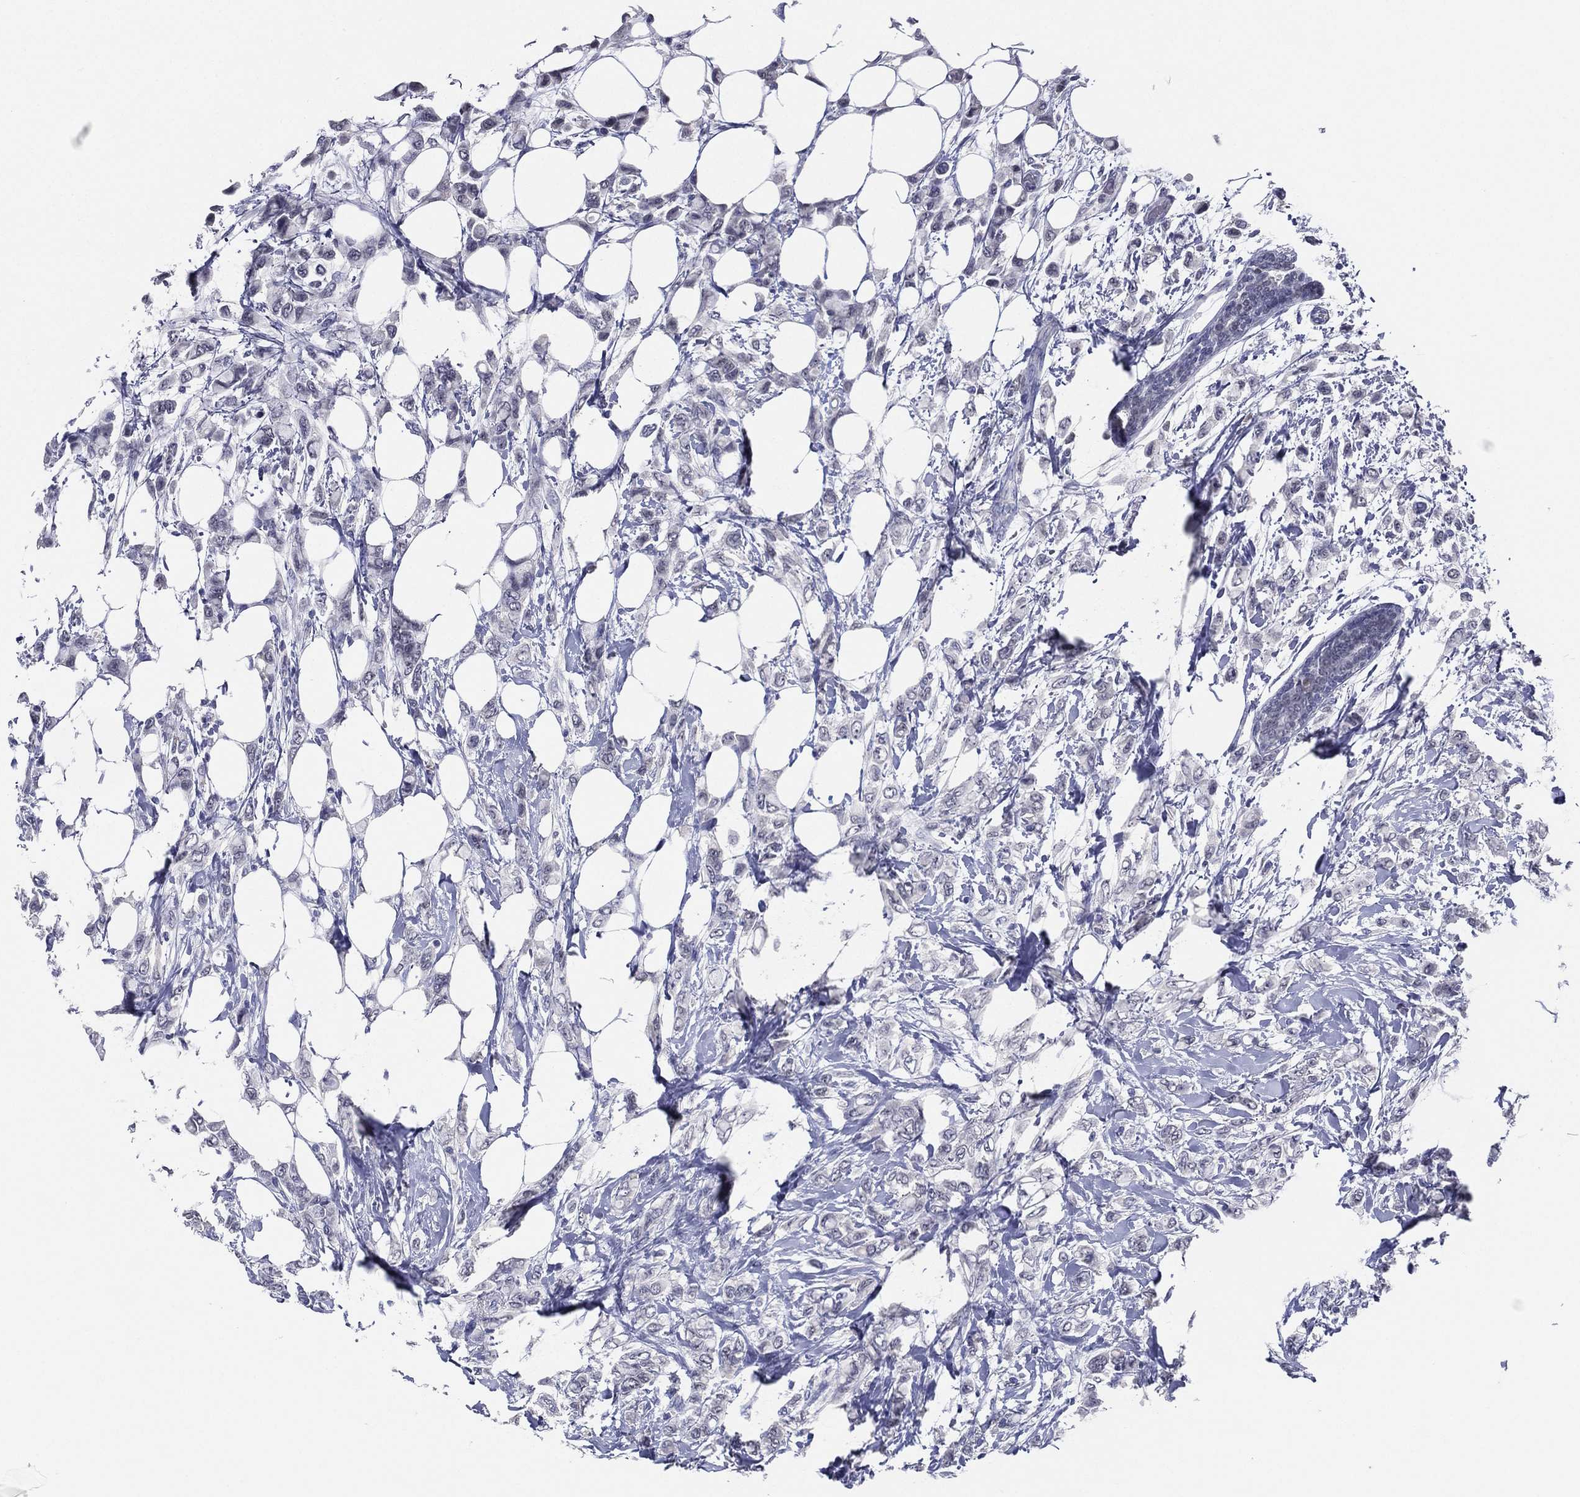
{"staining": {"intensity": "negative", "quantity": "none", "location": "none"}, "tissue": "breast cancer", "cell_type": "Tumor cells", "image_type": "cancer", "snomed": [{"axis": "morphology", "description": "Lobular carcinoma"}, {"axis": "topography", "description": "Breast"}], "caption": "Tumor cells show no significant protein positivity in lobular carcinoma (breast).", "gene": "TFAP2A", "patient": {"sex": "female", "age": 66}}